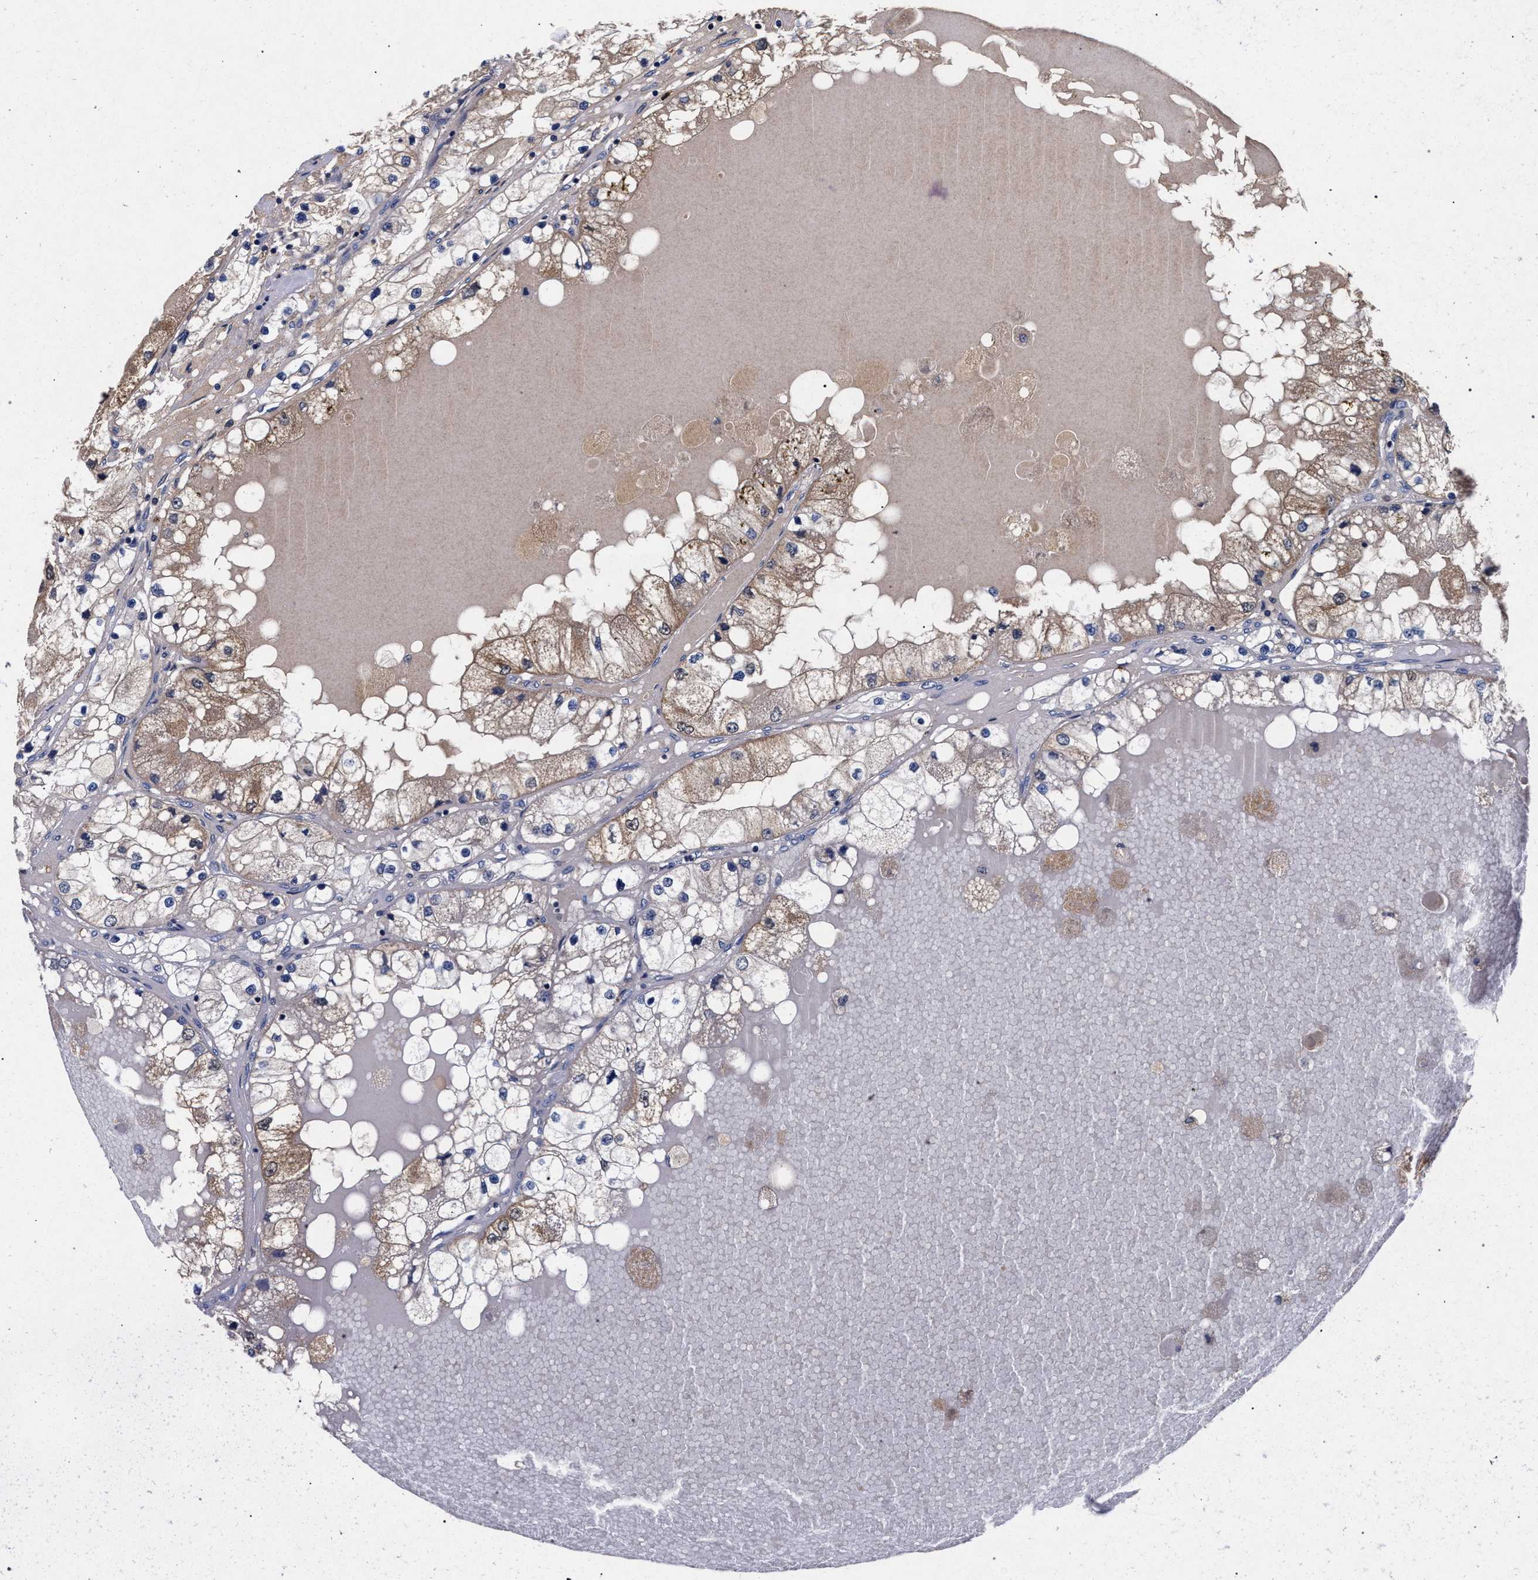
{"staining": {"intensity": "weak", "quantity": "25%-75%", "location": "cytoplasmic/membranous"}, "tissue": "renal cancer", "cell_type": "Tumor cells", "image_type": "cancer", "snomed": [{"axis": "morphology", "description": "Adenocarcinoma, NOS"}, {"axis": "topography", "description": "Kidney"}], "caption": "Weak cytoplasmic/membranous staining is present in approximately 25%-75% of tumor cells in renal adenocarcinoma. (Stains: DAB in brown, nuclei in blue, Microscopy: brightfield microscopy at high magnification).", "gene": "HSD17B14", "patient": {"sex": "male", "age": 68}}